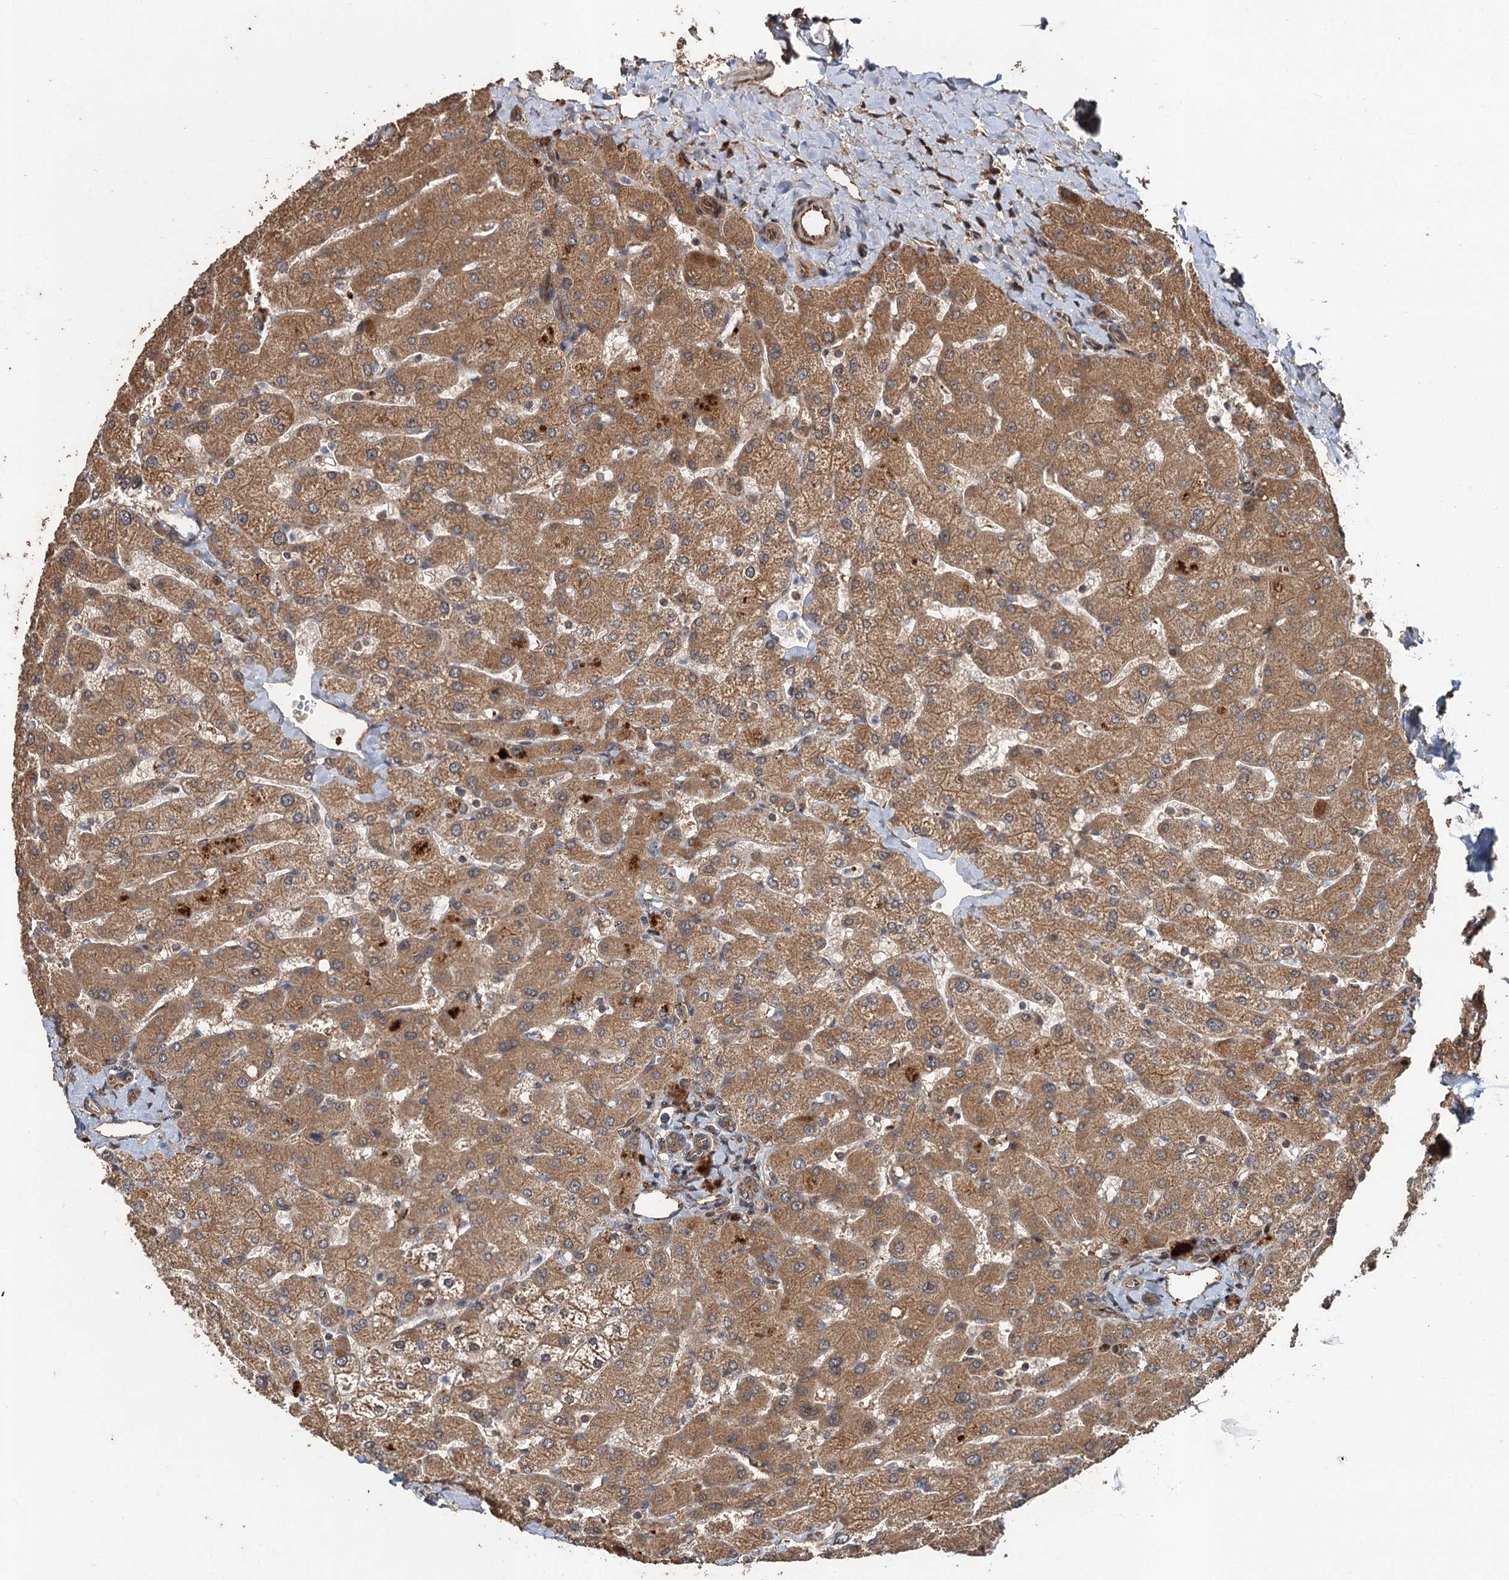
{"staining": {"intensity": "moderate", "quantity": ">75%", "location": "cytoplasmic/membranous"}, "tissue": "liver", "cell_type": "Cholangiocytes", "image_type": "normal", "snomed": [{"axis": "morphology", "description": "Normal tissue, NOS"}, {"axis": "topography", "description": "Liver"}], "caption": "Moderate cytoplasmic/membranous protein positivity is seen in about >75% of cholangiocytes in liver. Using DAB (3,3'-diaminobenzidine) (brown) and hematoxylin (blue) stains, captured at high magnification using brightfield microscopy.", "gene": "DEXI", "patient": {"sex": "male", "age": 55}}